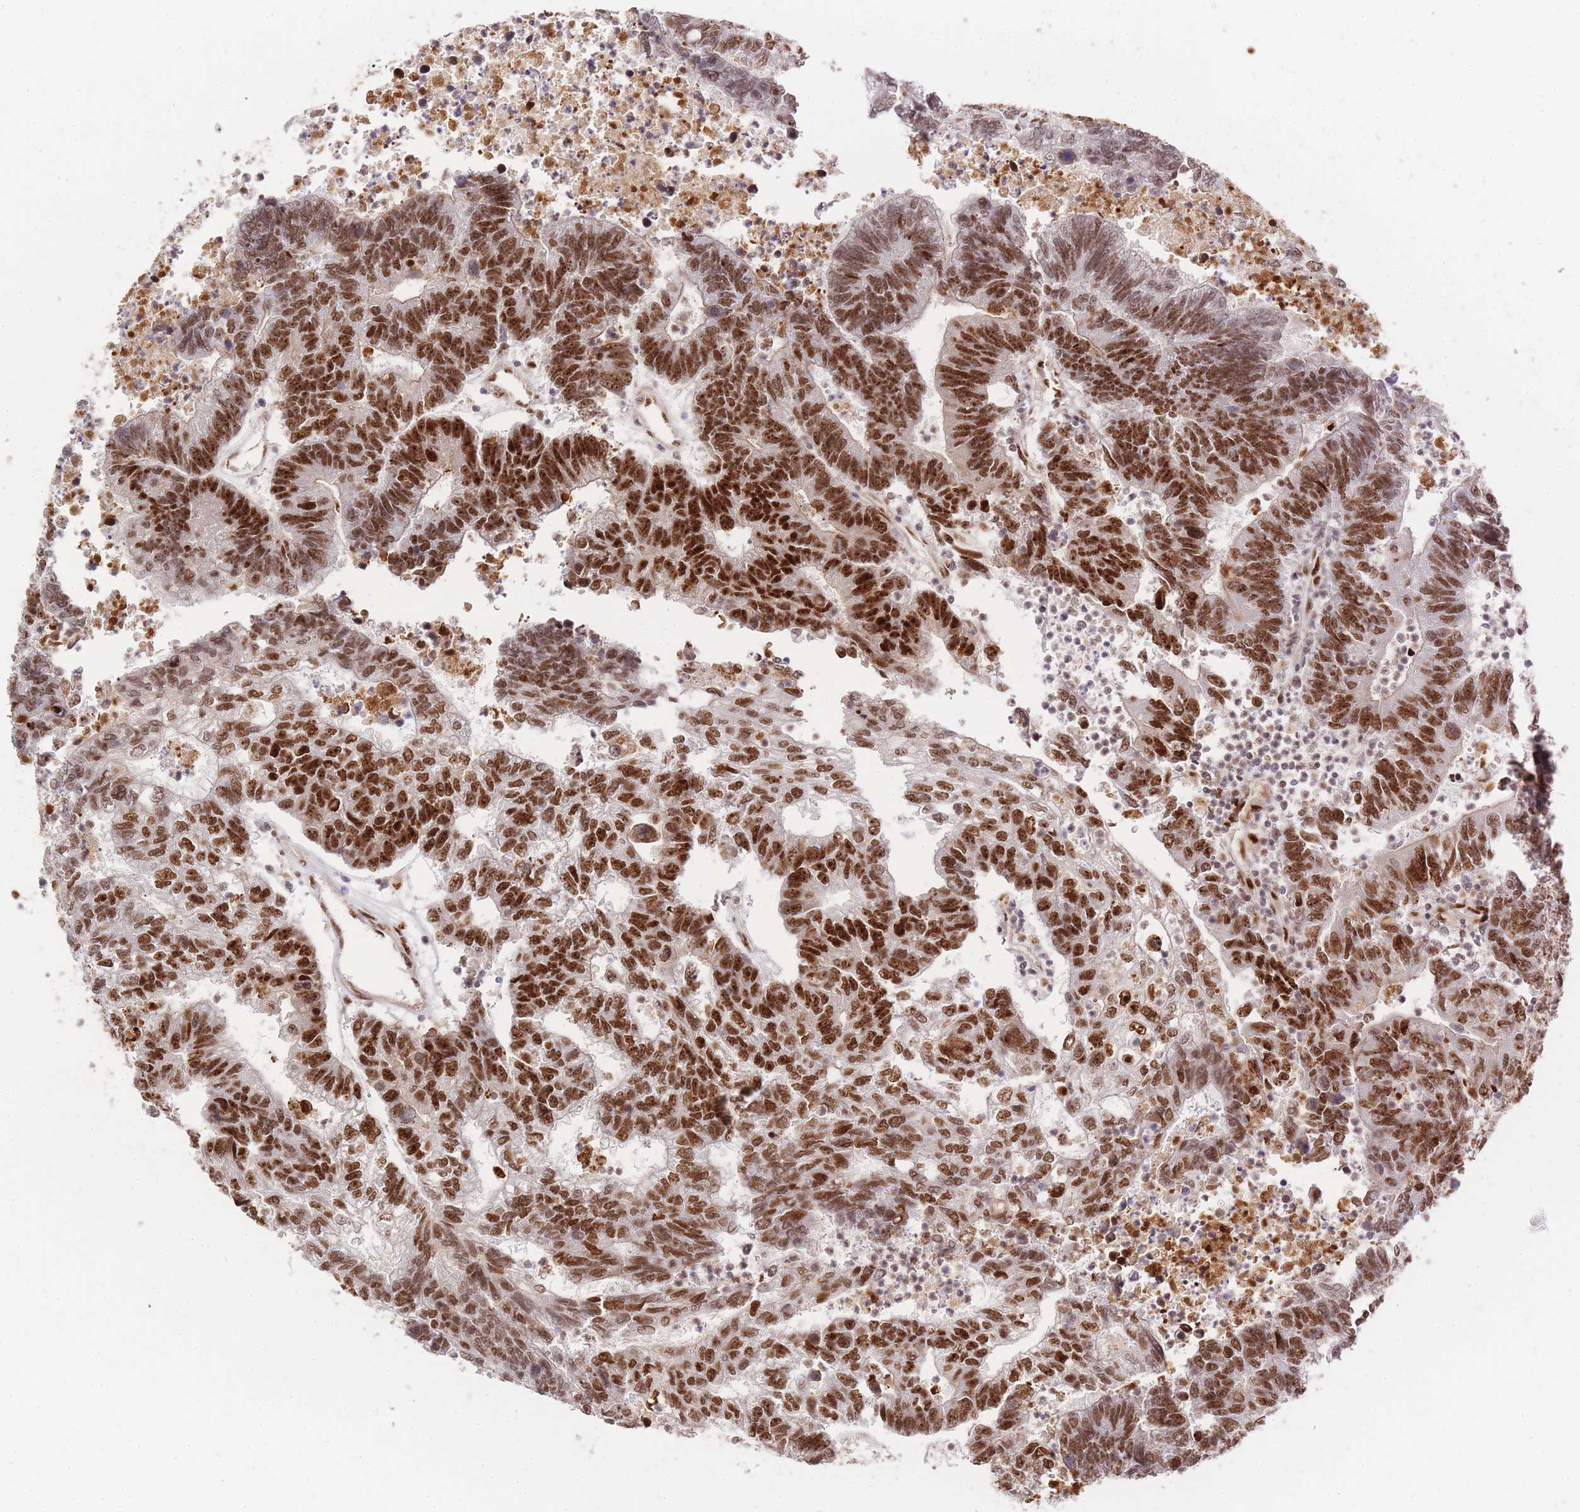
{"staining": {"intensity": "strong", "quantity": ">75%", "location": "nuclear"}, "tissue": "colorectal cancer", "cell_type": "Tumor cells", "image_type": "cancer", "snomed": [{"axis": "morphology", "description": "Adenocarcinoma, NOS"}, {"axis": "topography", "description": "Colon"}], "caption": "The photomicrograph displays staining of colorectal adenocarcinoma, revealing strong nuclear protein positivity (brown color) within tumor cells. The staining is performed using DAB (3,3'-diaminobenzidine) brown chromogen to label protein expression. The nuclei are counter-stained blue using hematoxylin.", "gene": "PRKDC", "patient": {"sex": "female", "age": 48}}